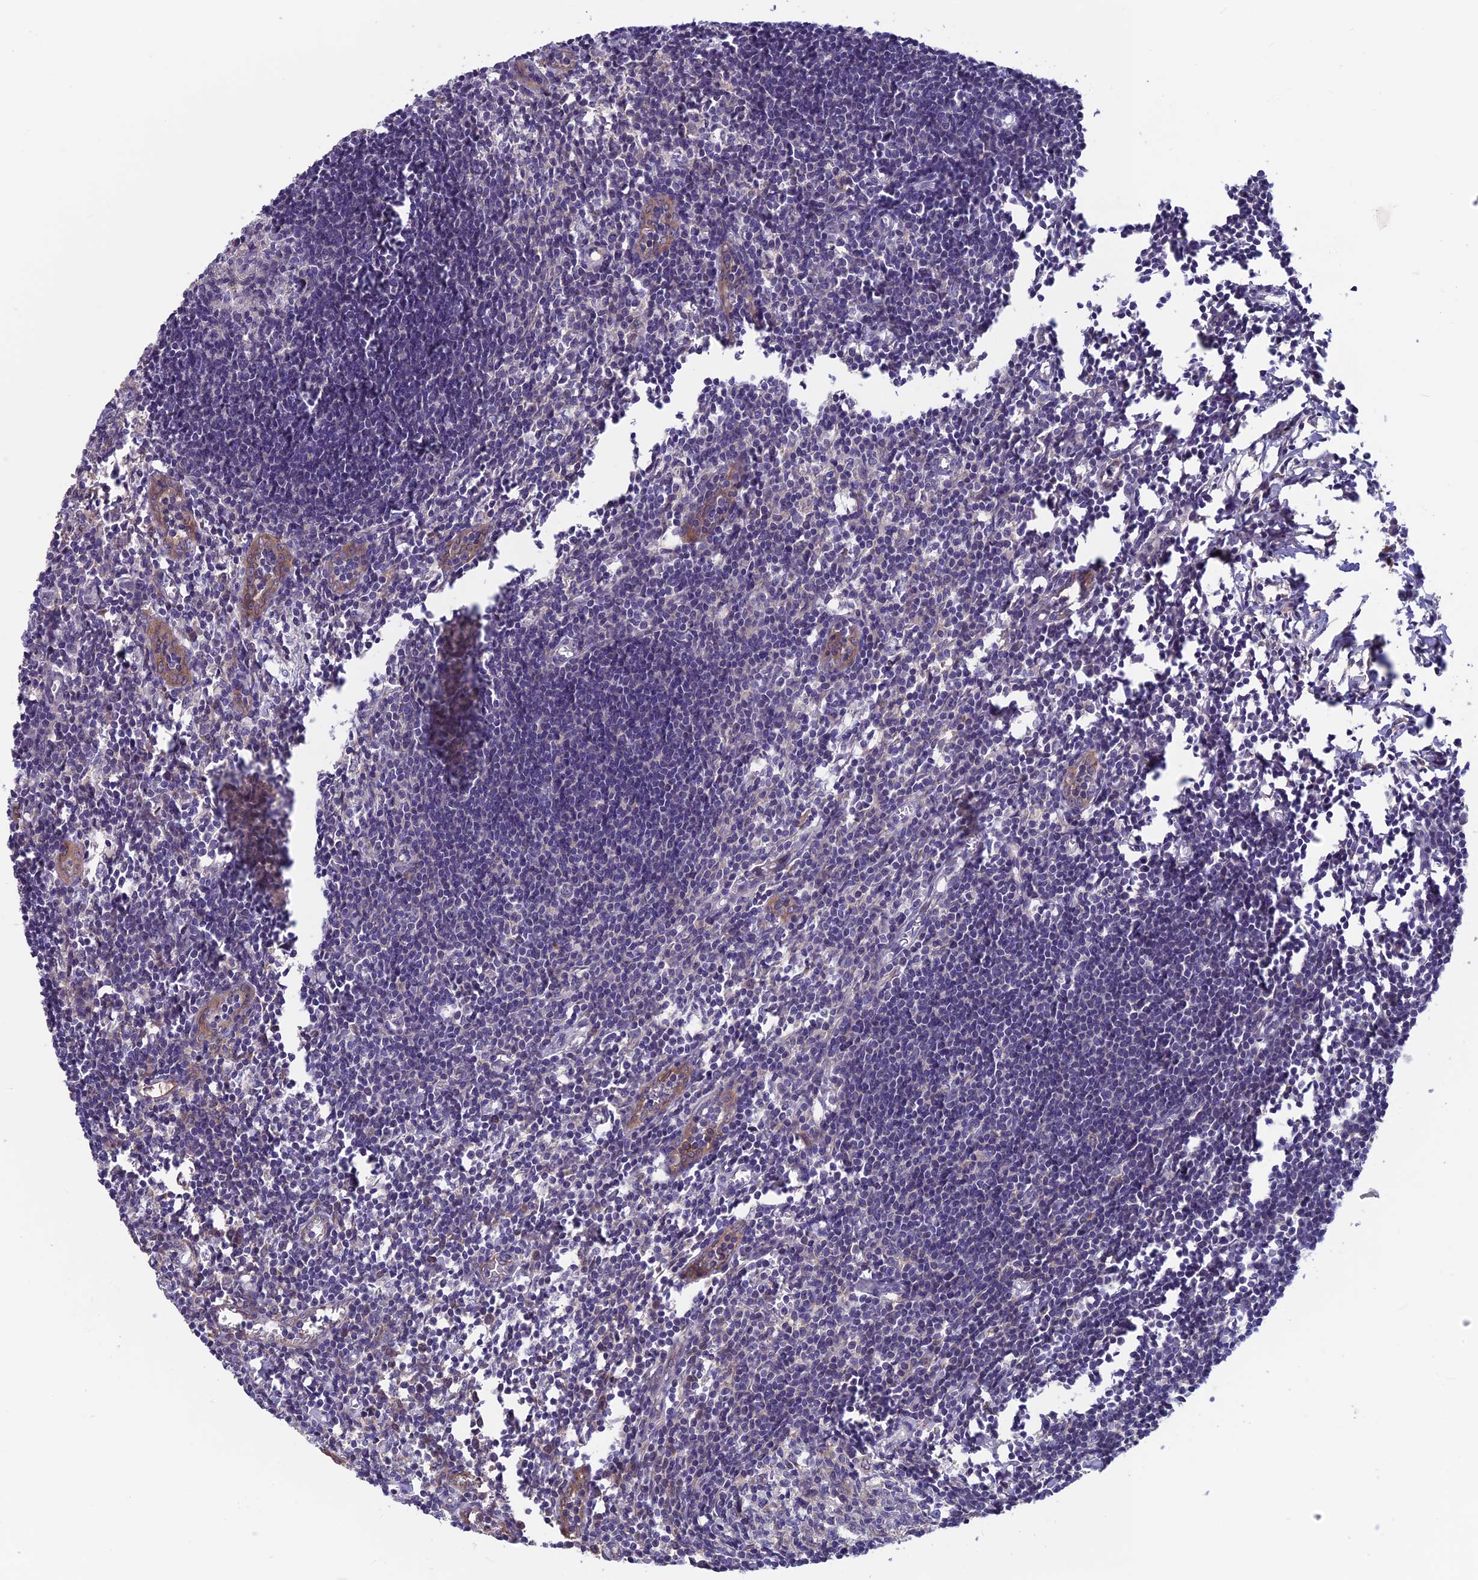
{"staining": {"intensity": "moderate", "quantity": "25%-75%", "location": "cytoplasmic/membranous"}, "tissue": "lymph node", "cell_type": "Germinal center cells", "image_type": "normal", "snomed": [{"axis": "morphology", "description": "Normal tissue, NOS"}, {"axis": "morphology", "description": "Malignant melanoma, Metastatic site"}, {"axis": "topography", "description": "Lymph node"}], "caption": "The image reveals a brown stain indicating the presence of a protein in the cytoplasmic/membranous of germinal center cells in lymph node.", "gene": "MAST2", "patient": {"sex": "male", "age": 41}}